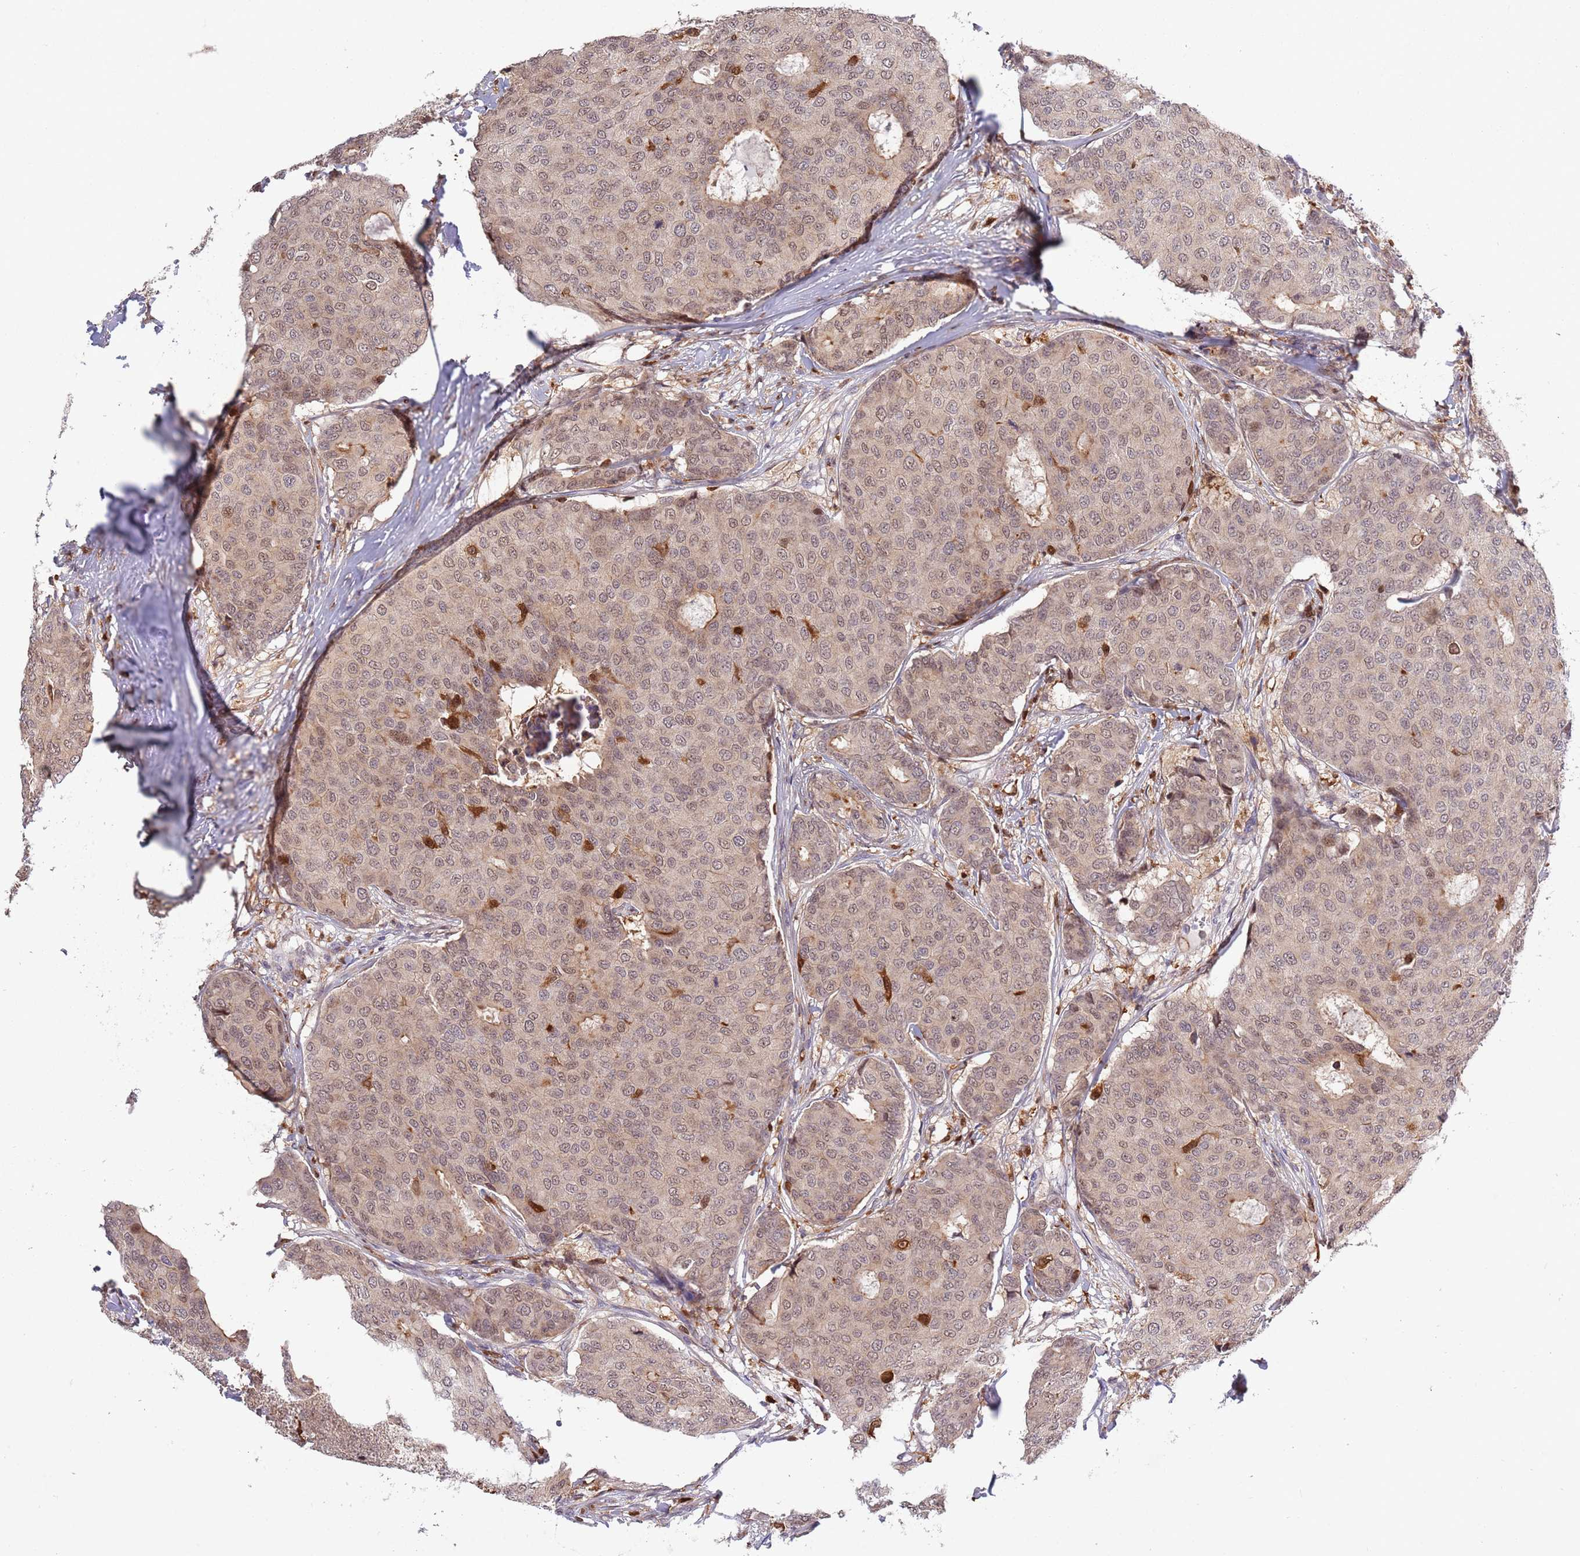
{"staining": {"intensity": "weak", "quantity": ">75%", "location": "cytoplasmic/membranous,nuclear"}, "tissue": "breast cancer", "cell_type": "Tumor cells", "image_type": "cancer", "snomed": [{"axis": "morphology", "description": "Duct carcinoma"}, {"axis": "topography", "description": "Breast"}], "caption": "This image reveals breast invasive ductal carcinoma stained with immunohistochemistry to label a protein in brown. The cytoplasmic/membranous and nuclear of tumor cells show weak positivity for the protein. Nuclei are counter-stained blue.", "gene": "CCNJL", "patient": {"sex": "female", "age": 75}}